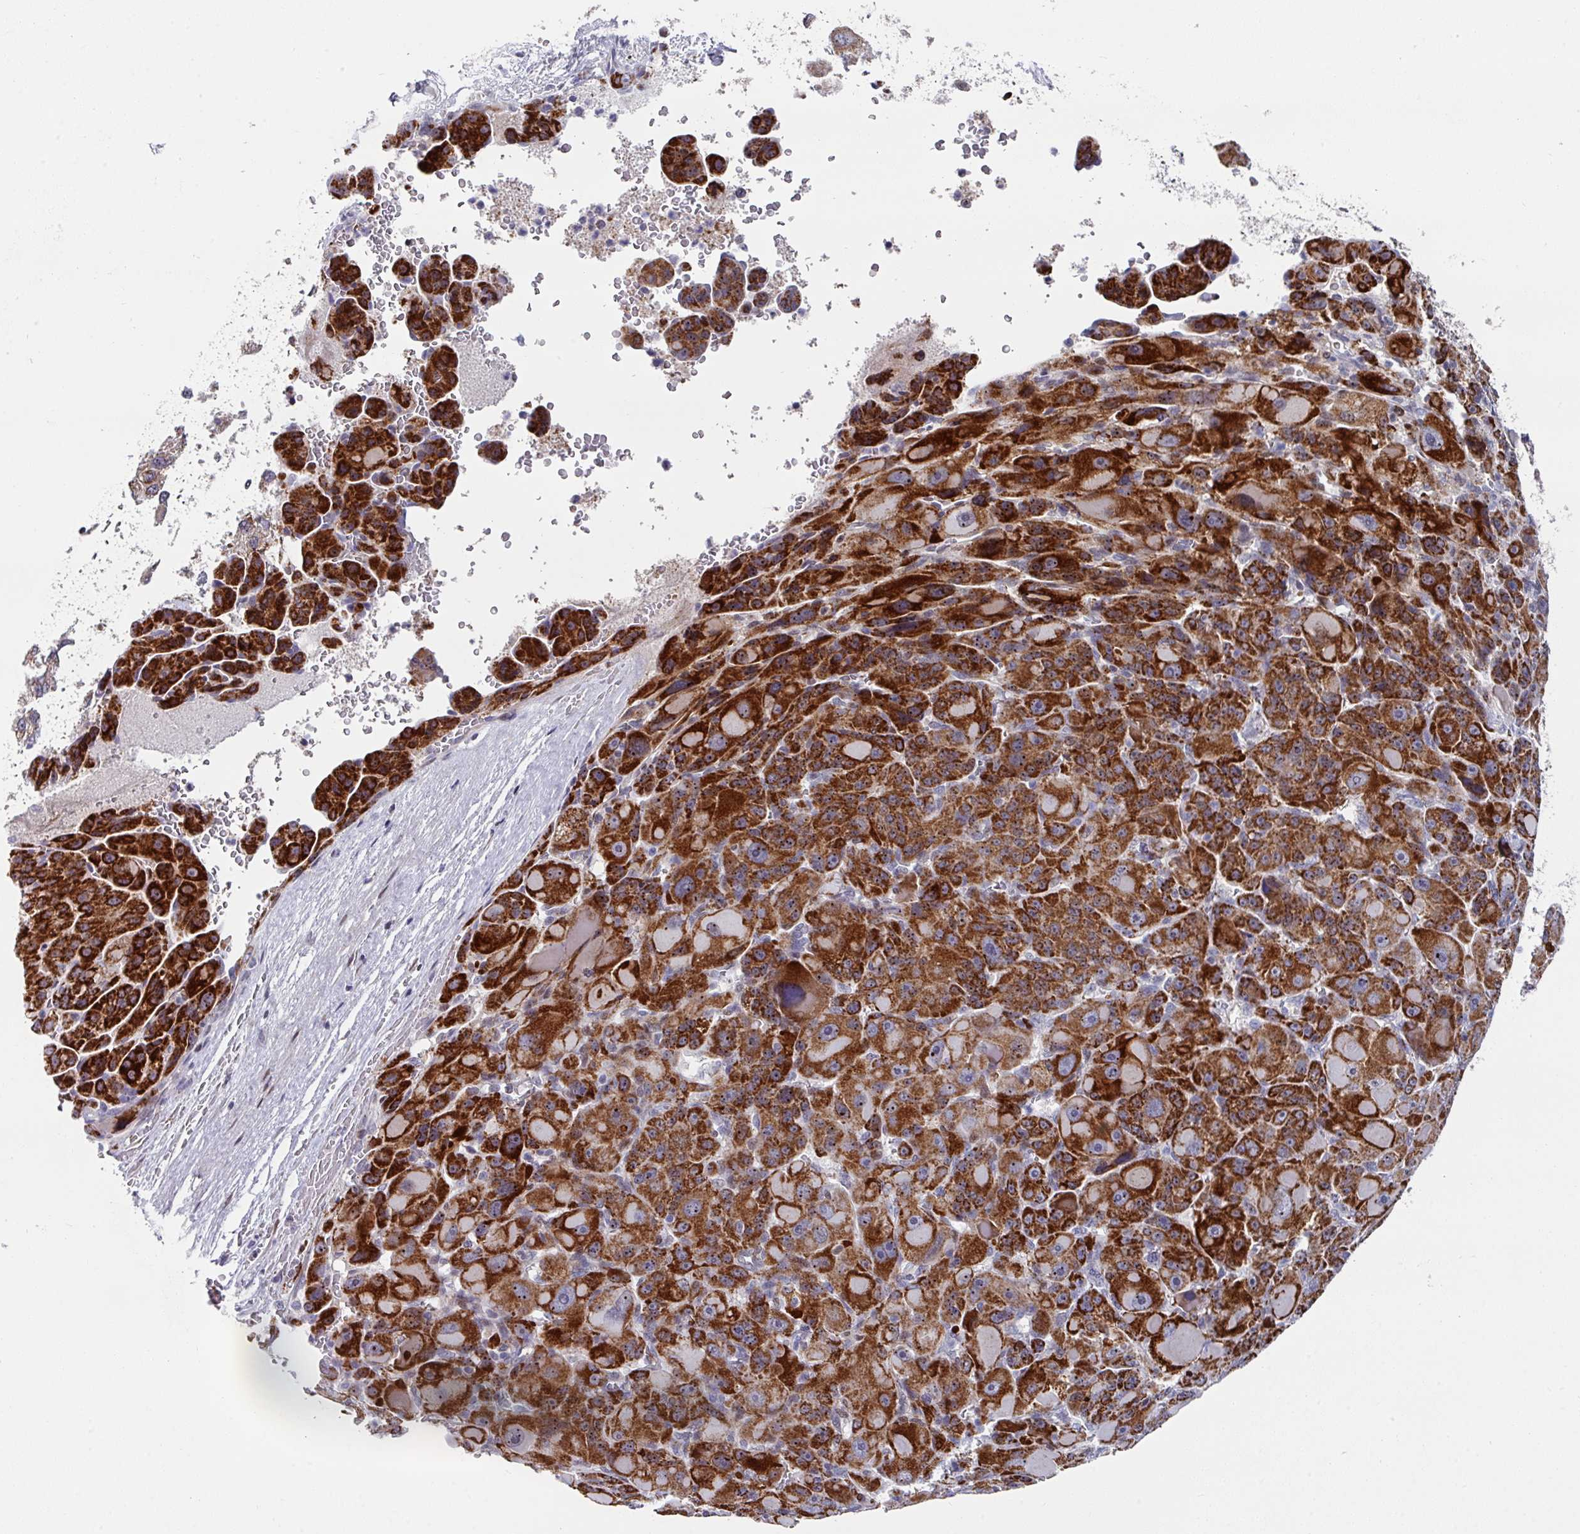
{"staining": {"intensity": "strong", "quantity": ">75%", "location": "cytoplasmic/membranous"}, "tissue": "liver cancer", "cell_type": "Tumor cells", "image_type": "cancer", "snomed": [{"axis": "morphology", "description": "Carcinoma, Hepatocellular, NOS"}, {"axis": "topography", "description": "Liver"}], "caption": "Liver cancer (hepatocellular carcinoma) stained for a protein (brown) displays strong cytoplasmic/membranous positive positivity in approximately >75% of tumor cells.", "gene": "CBX7", "patient": {"sex": "male", "age": 76}}